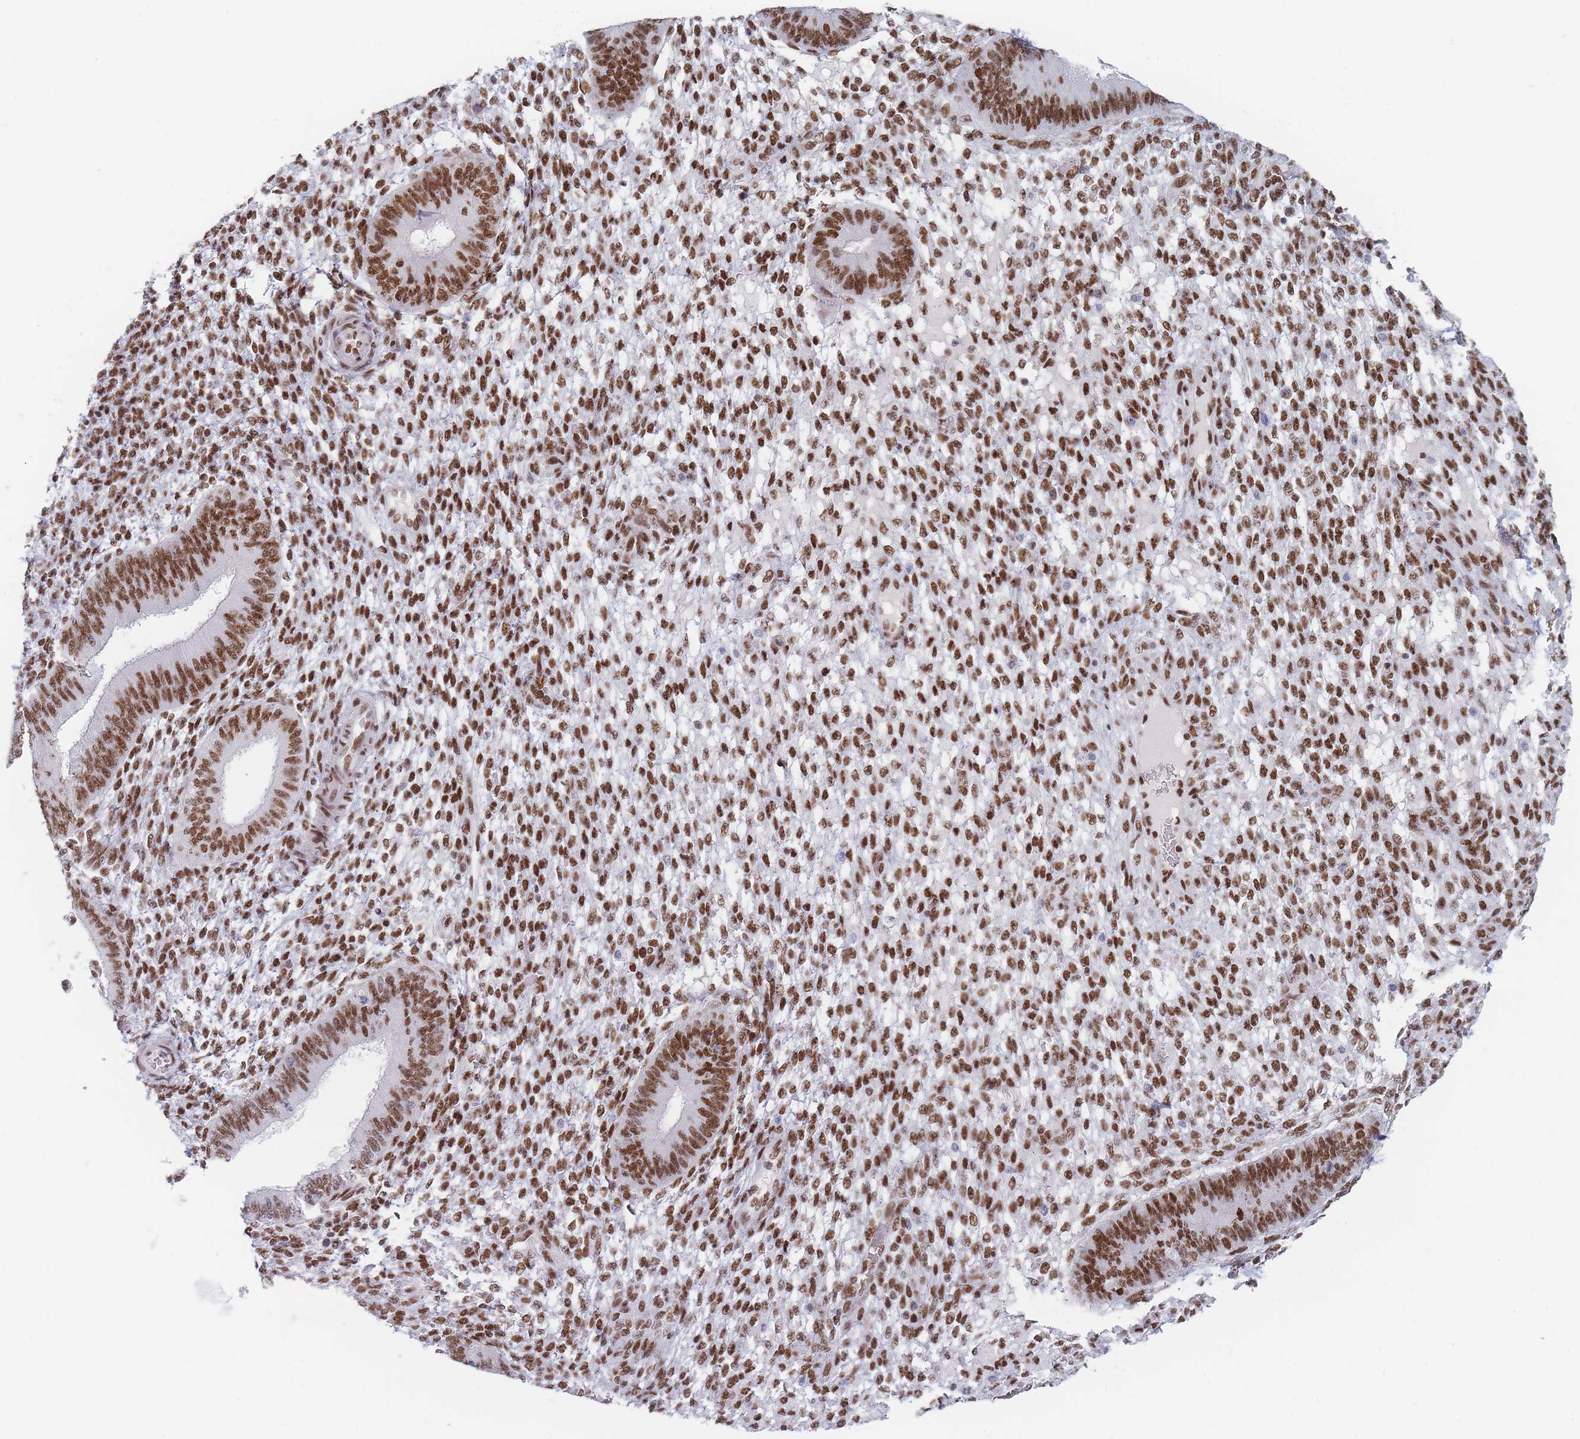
{"staining": {"intensity": "moderate", "quantity": ">75%", "location": "nuclear"}, "tissue": "endometrium", "cell_type": "Cells in endometrial stroma", "image_type": "normal", "snomed": [{"axis": "morphology", "description": "Normal tissue, NOS"}, {"axis": "topography", "description": "Endometrium"}], "caption": "DAB (3,3'-diaminobenzidine) immunohistochemical staining of benign human endometrium displays moderate nuclear protein positivity in about >75% of cells in endometrial stroma.", "gene": "SAFB2", "patient": {"sex": "female", "age": 49}}